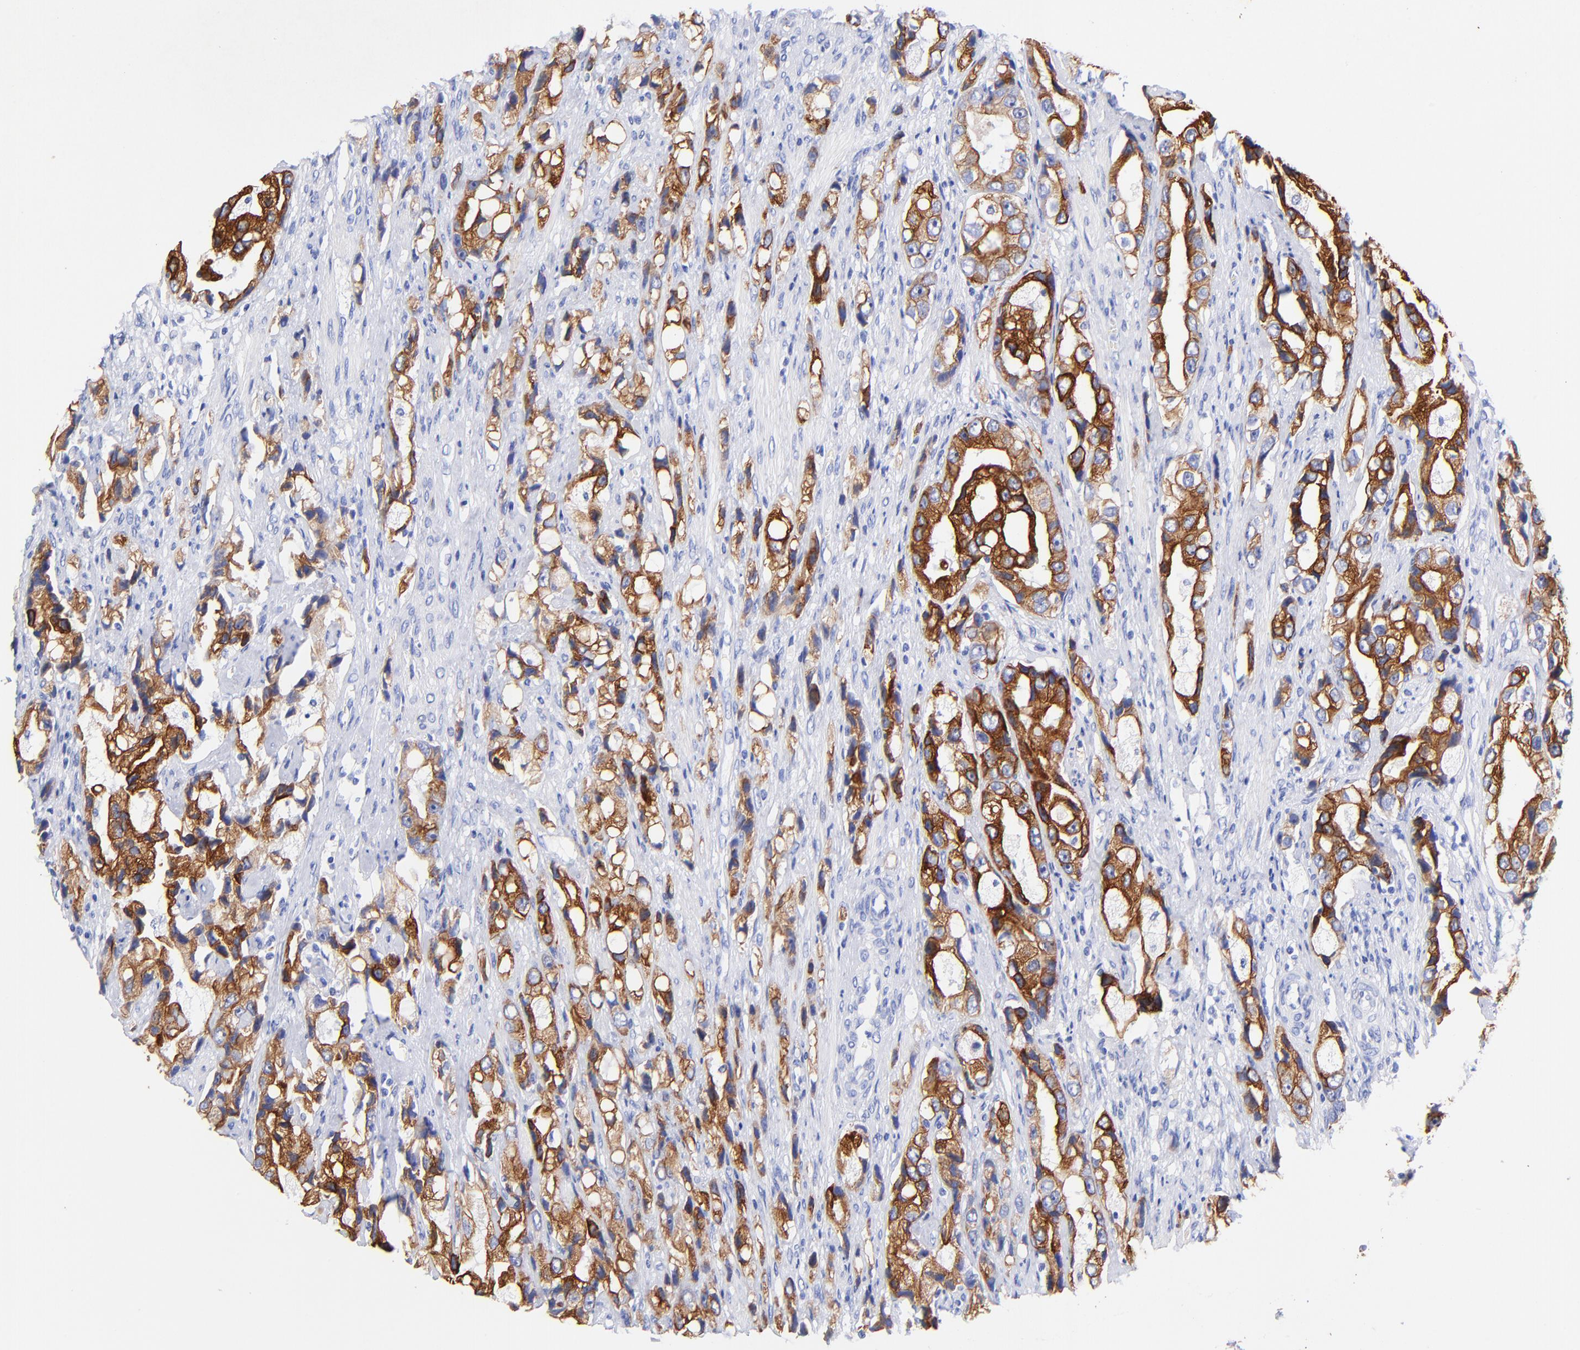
{"staining": {"intensity": "strong", "quantity": ">75%", "location": "cytoplasmic/membranous"}, "tissue": "prostate cancer", "cell_type": "Tumor cells", "image_type": "cancer", "snomed": [{"axis": "morphology", "description": "Adenocarcinoma, High grade"}, {"axis": "topography", "description": "Prostate"}], "caption": "Tumor cells exhibit high levels of strong cytoplasmic/membranous staining in about >75% of cells in human prostate high-grade adenocarcinoma.", "gene": "KRT19", "patient": {"sex": "male", "age": 63}}